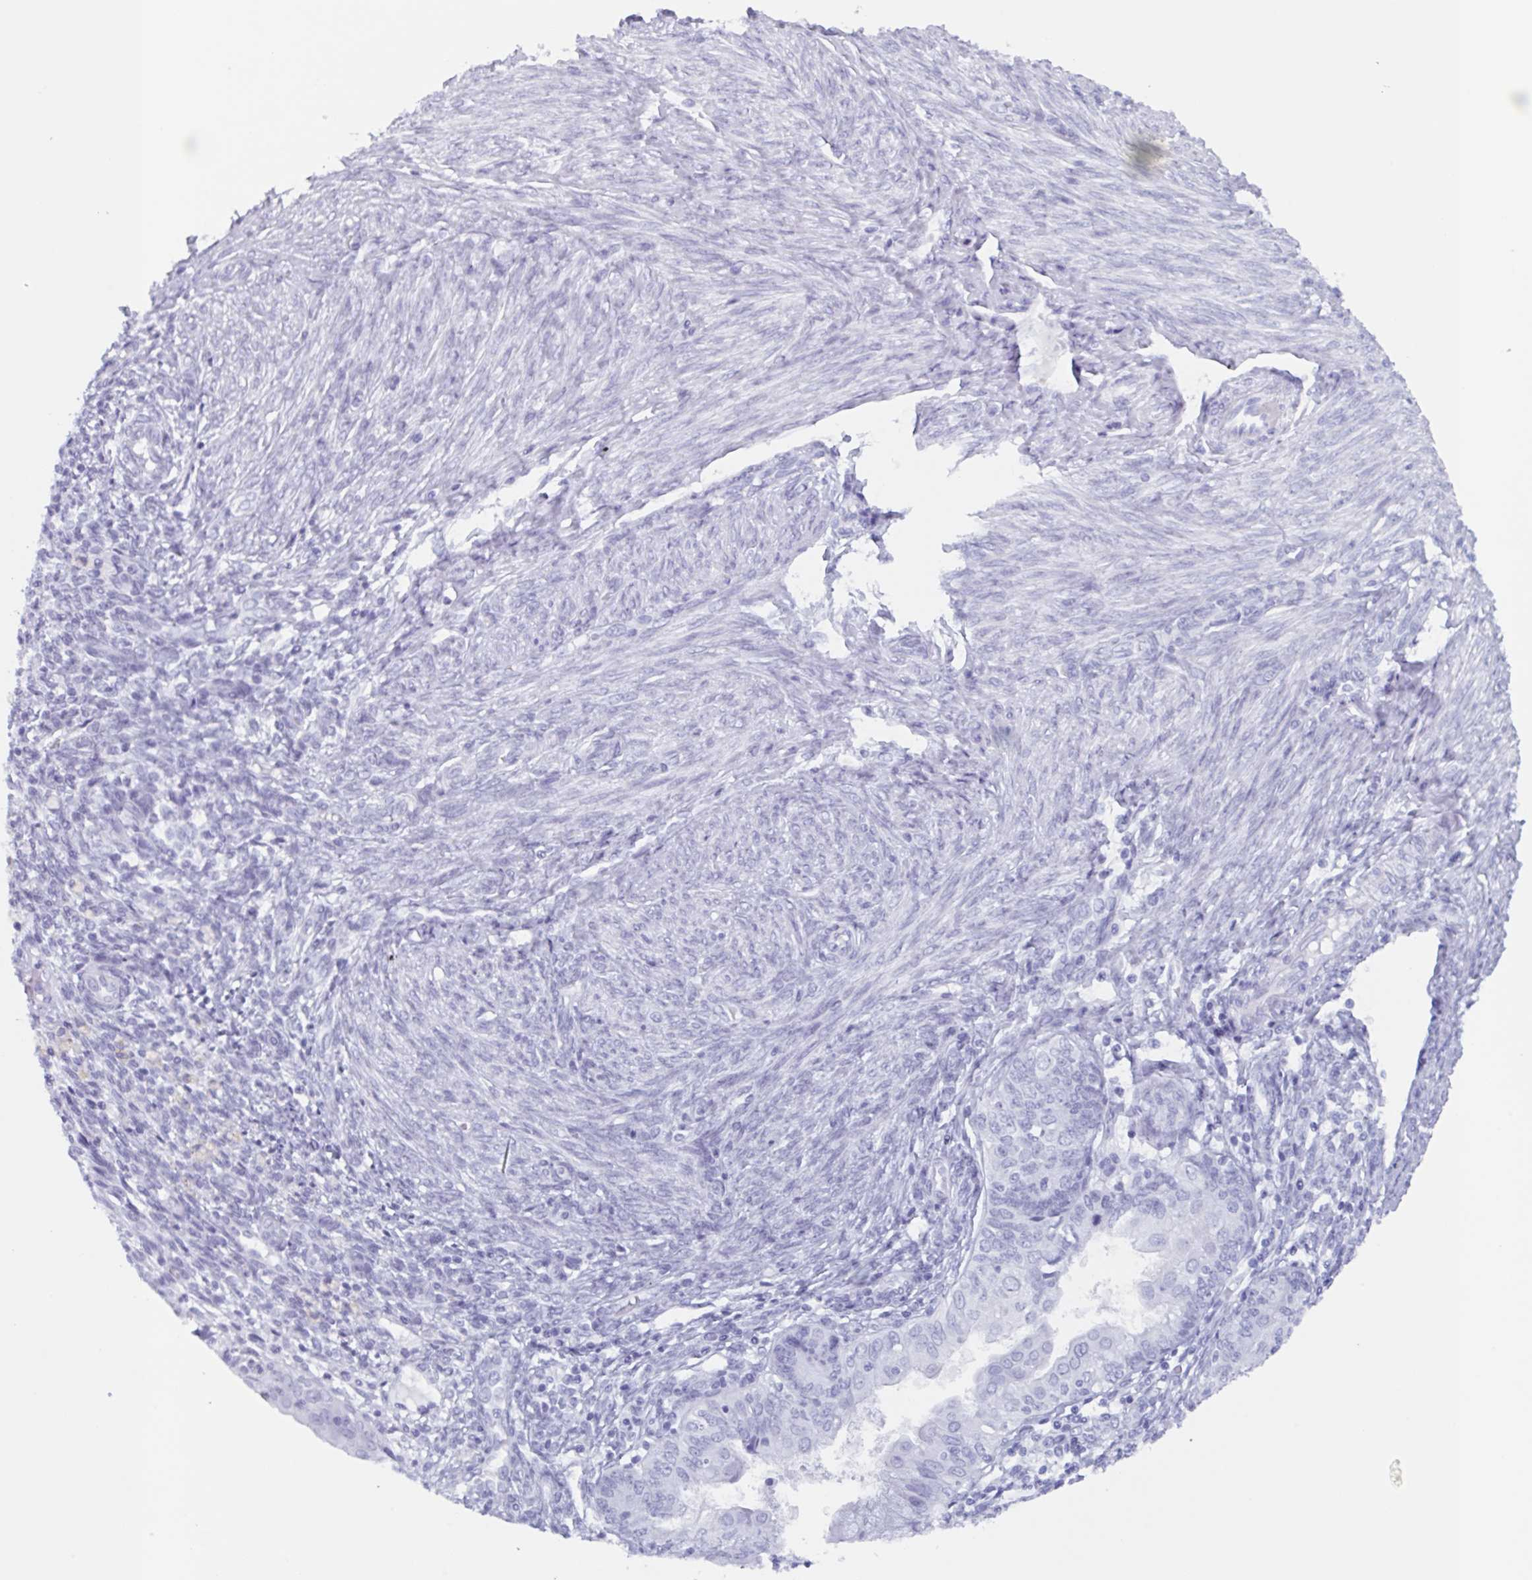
{"staining": {"intensity": "negative", "quantity": "none", "location": "none"}, "tissue": "endometrial cancer", "cell_type": "Tumor cells", "image_type": "cancer", "snomed": [{"axis": "morphology", "description": "Adenocarcinoma, NOS"}, {"axis": "topography", "description": "Endometrium"}], "caption": "Endometrial cancer (adenocarcinoma) was stained to show a protein in brown. There is no significant staining in tumor cells.", "gene": "ZFP64", "patient": {"sex": "female", "age": 68}}